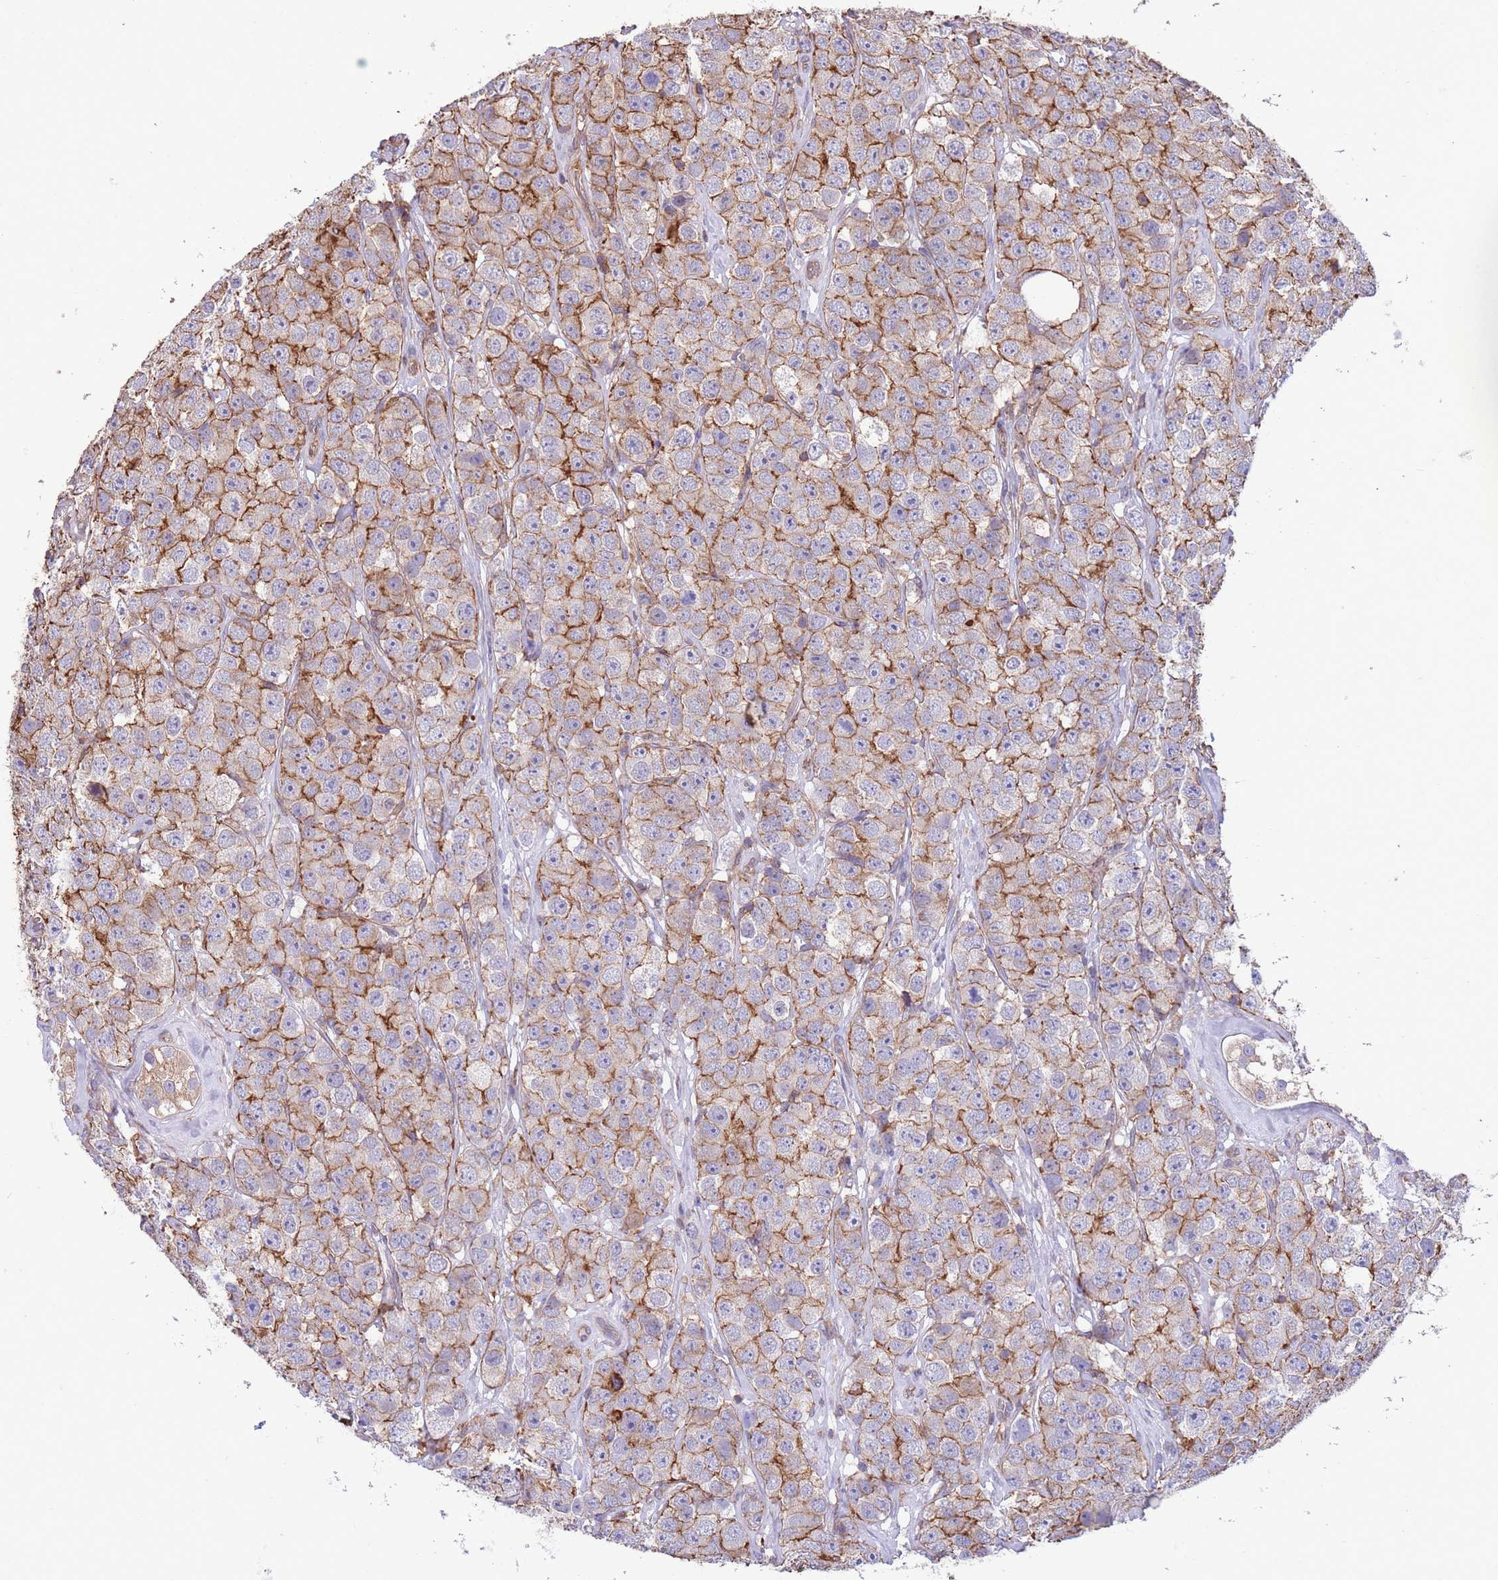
{"staining": {"intensity": "moderate", "quantity": ">75%", "location": "cytoplasmic/membranous"}, "tissue": "testis cancer", "cell_type": "Tumor cells", "image_type": "cancer", "snomed": [{"axis": "morphology", "description": "Seminoma, NOS"}, {"axis": "topography", "description": "Testis"}], "caption": "Testis cancer stained with DAB (3,3'-diaminobenzidine) immunohistochemistry (IHC) displays medium levels of moderate cytoplasmic/membranous staining in about >75% of tumor cells.", "gene": "LRRN4CL", "patient": {"sex": "male", "age": 28}}